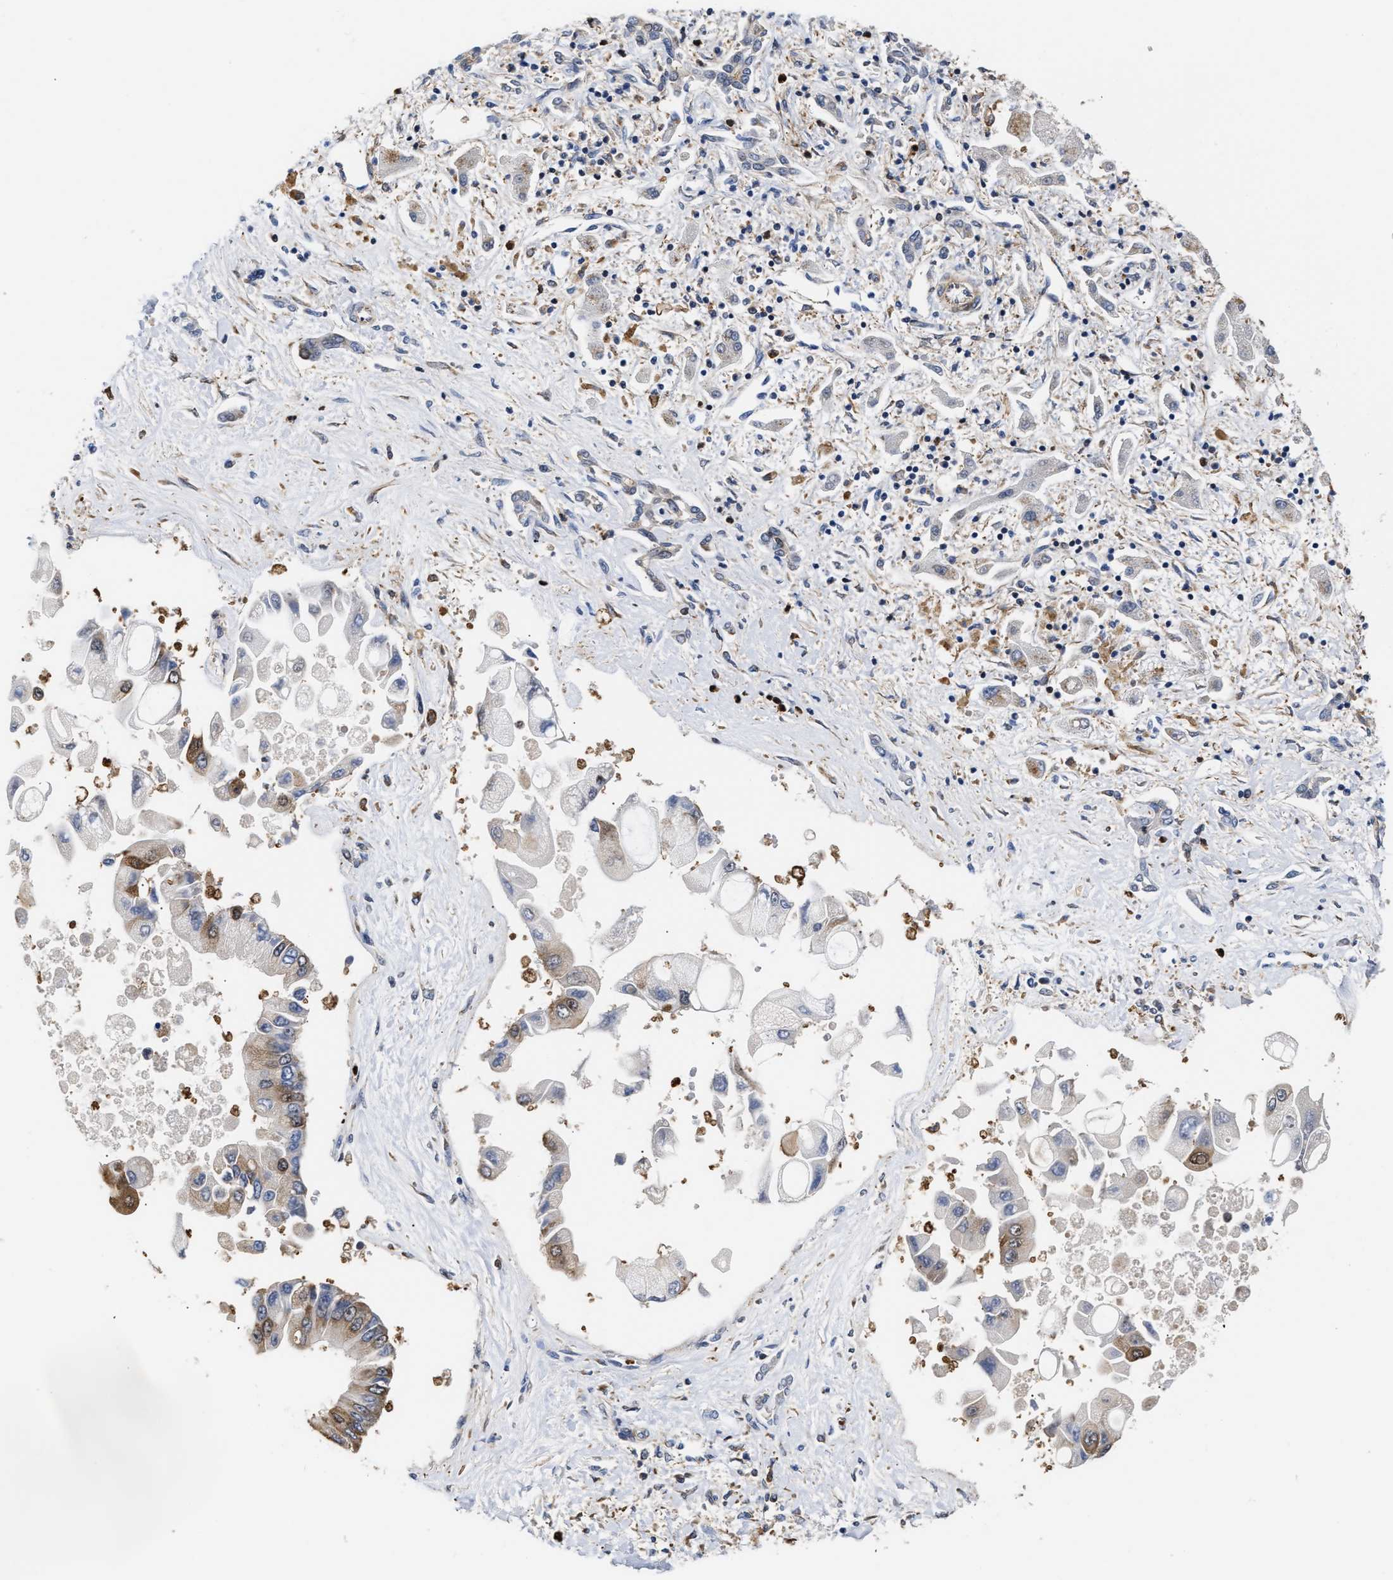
{"staining": {"intensity": "moderate", "quantity": "25%-75%", "location": "cytoplasmic/membranous"}, "tissue": "liver cancer", "cell_type": "Tumor cells", "image_type": "cancer", "snomed": [{"axis": "morphology", "description": "Cholangiocarcinoma"}, {"axis": "topography", "description": "Liver"}], "caption": "Immunohistochemical staining of liver cancer (cholangiocarcinoma) displays medium levels of moderate cytoplasmic/membranous protein expression in about 25%-75% of tumor cells.", "gene": "KLHDC1", "patient": {"sex": "male", "age": 50}}